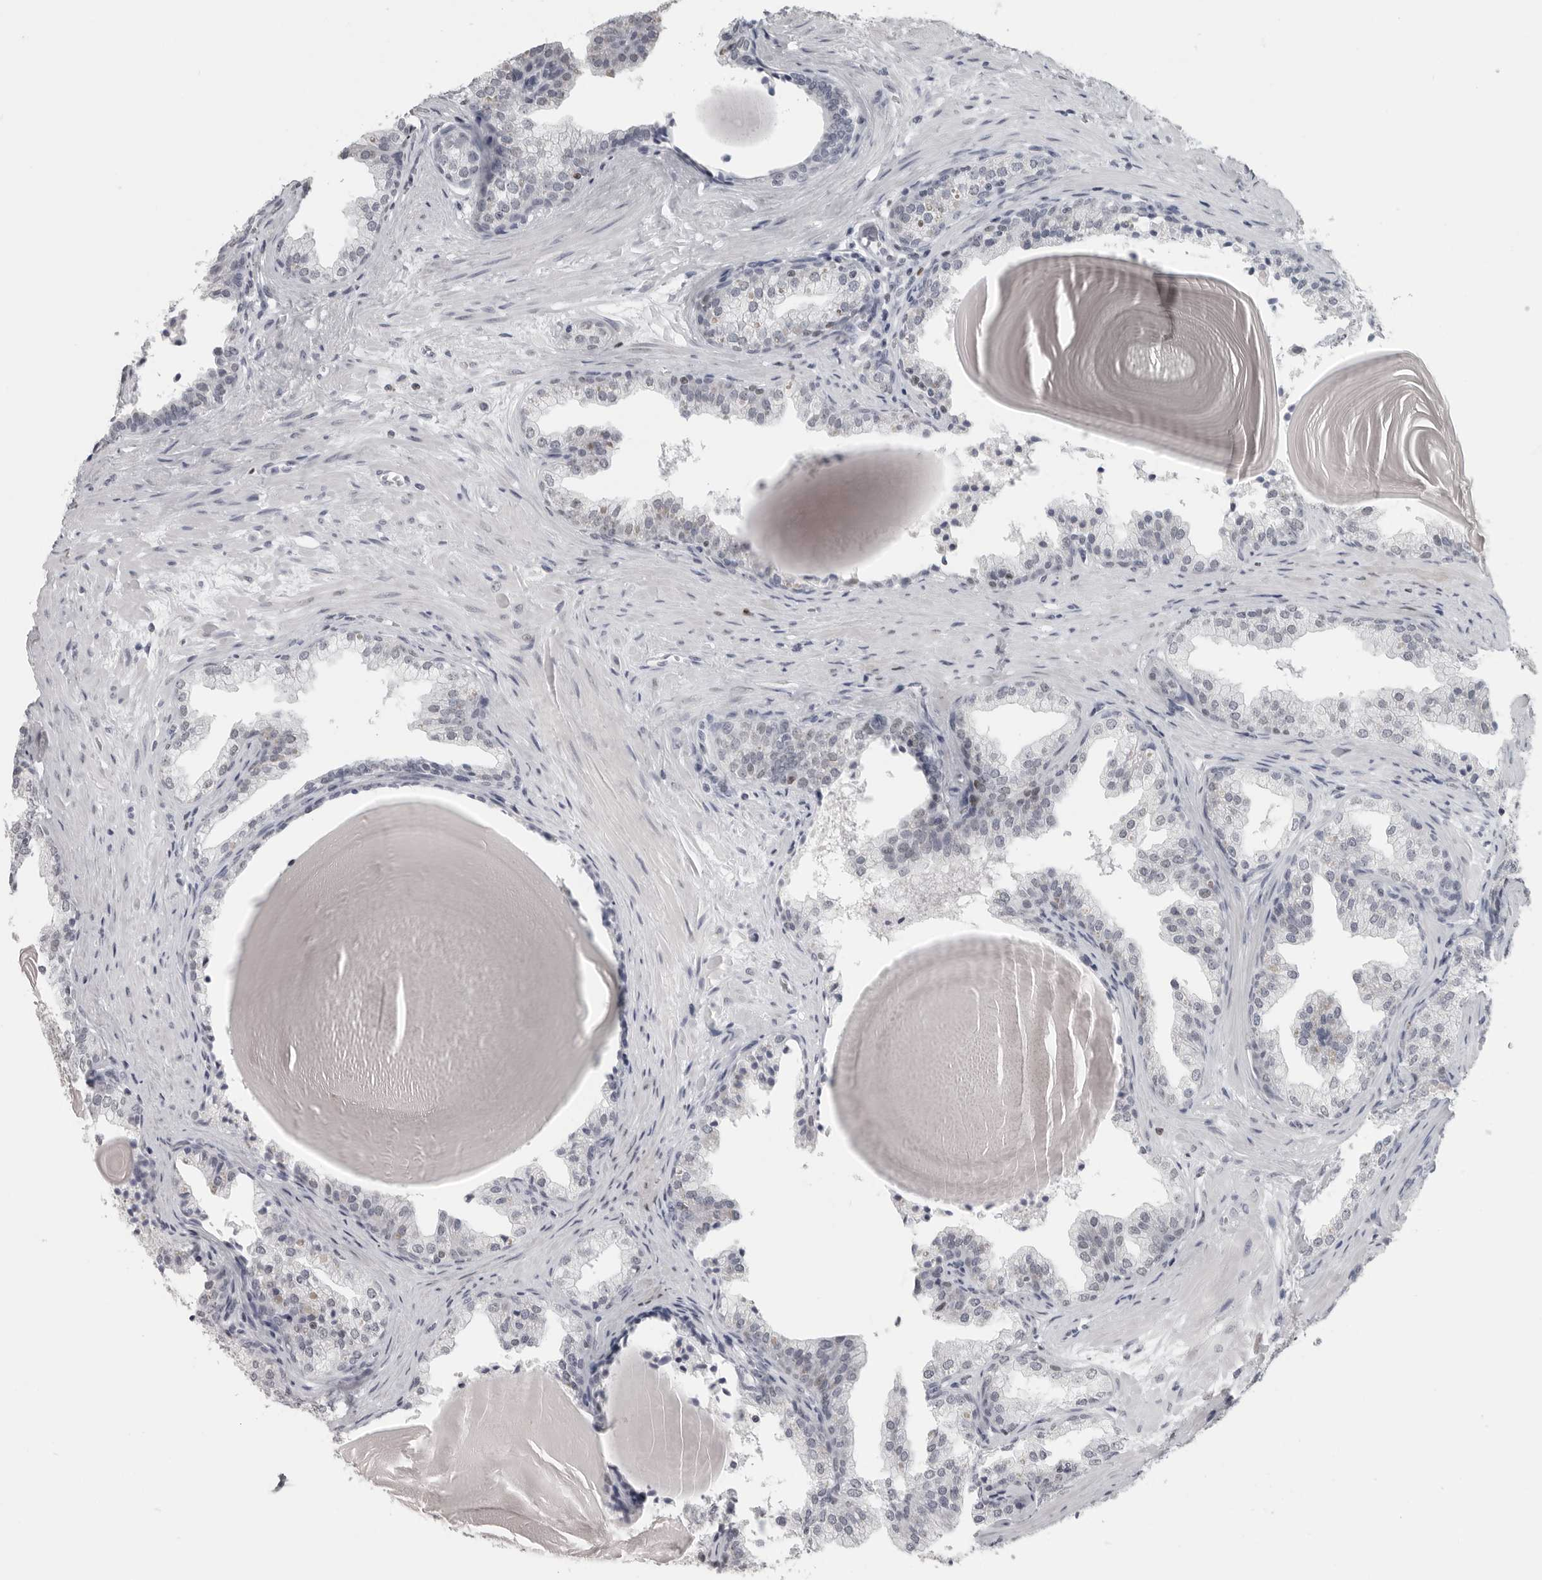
{"staining": {"intensity": "negative", "quantity": "none", "location": "none"}, "tissue": "prostate", "cell_type": "Glandular cells", "image_type": "normal", "snomed": [{"axis": "morphology", "description": "Normal tissue, NOS"}, {"axis": "topography", "description": "Prostate"}], "caption": "Micrograph shows no significant protein staining in glandular cells of unremarkable prostate.", "gene": "SATB2", "patient": {"sex": "male", "age": 48}}